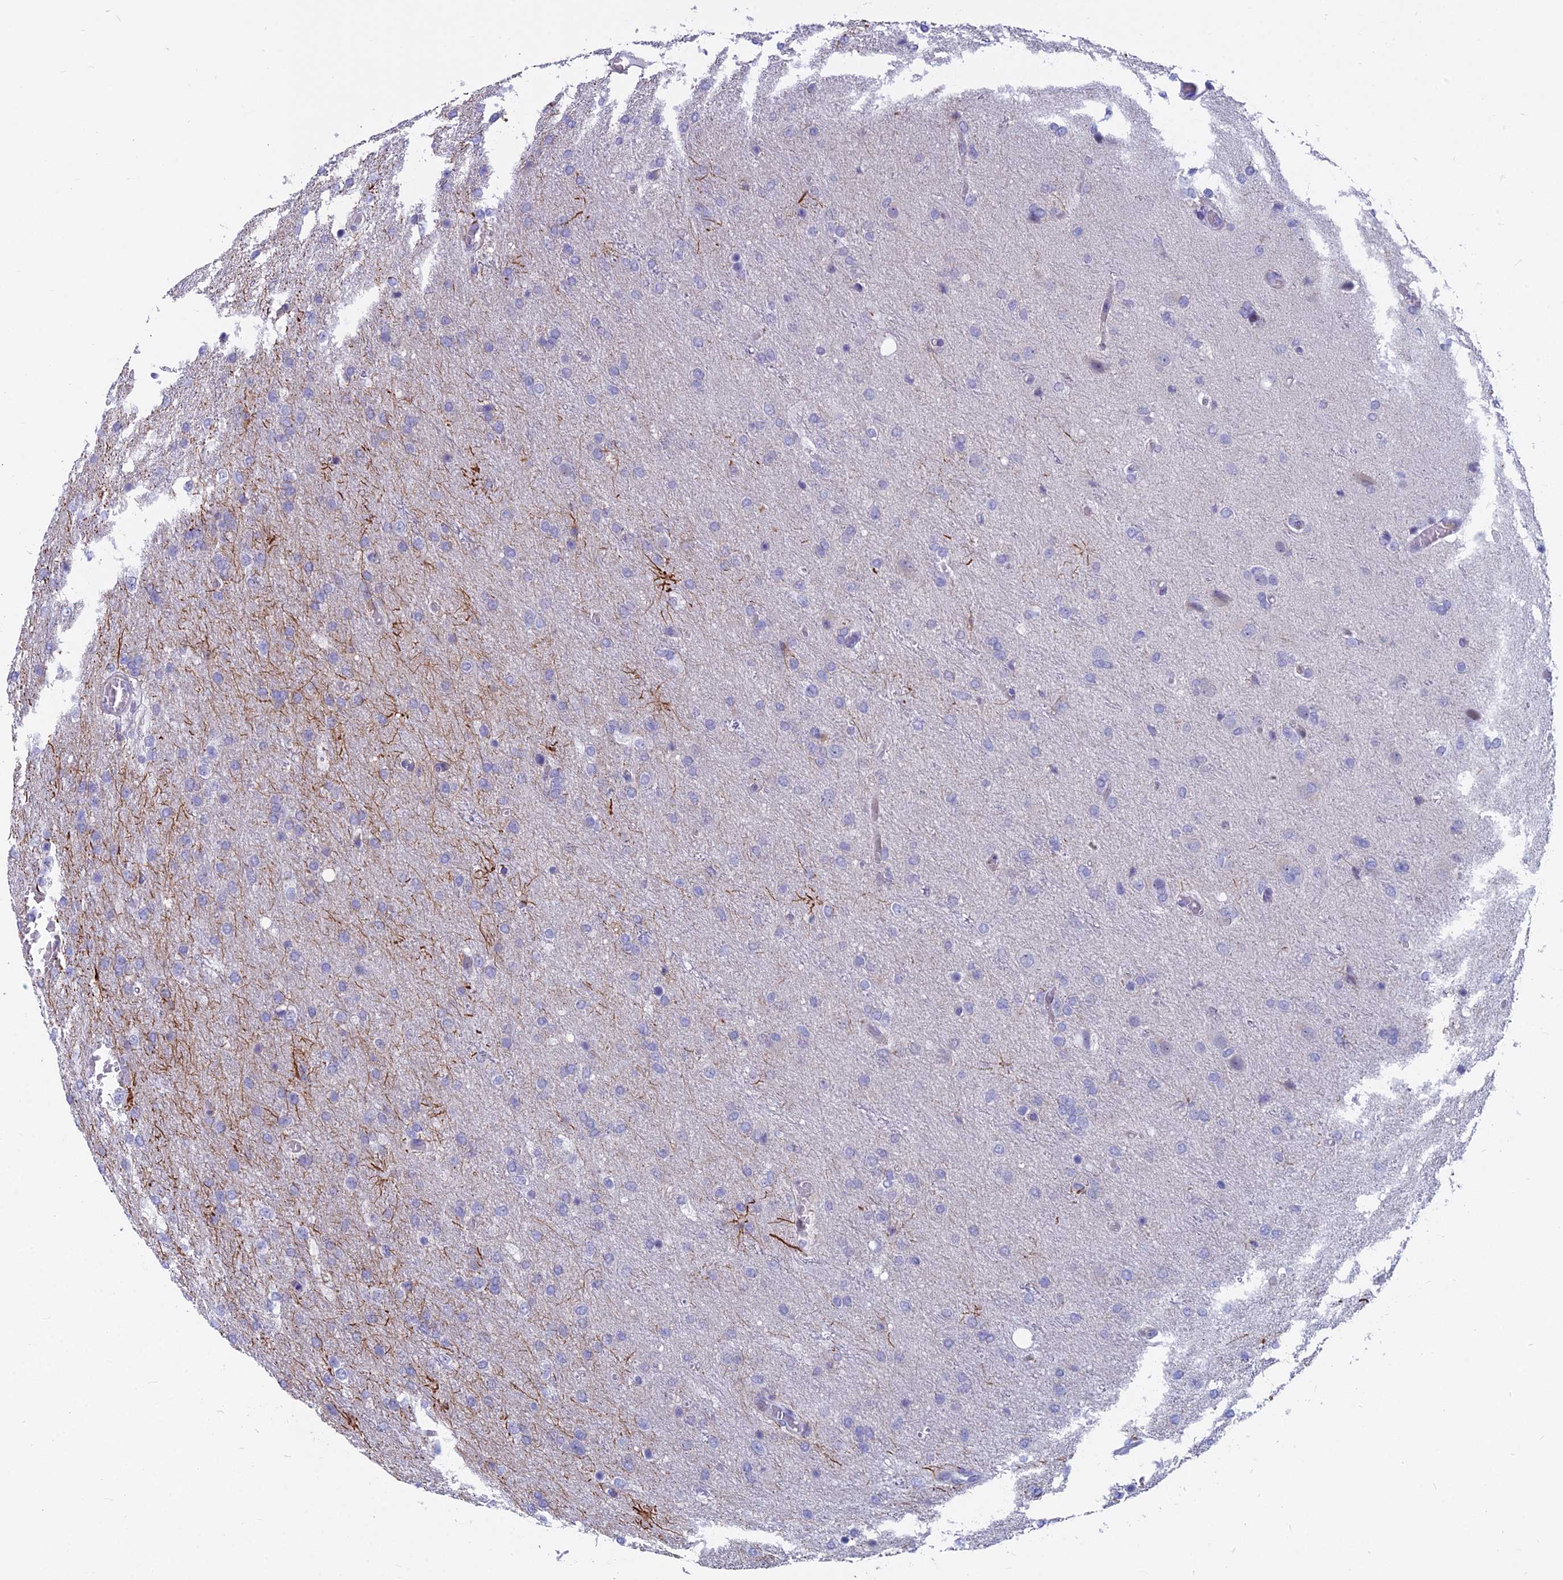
{"staining": {"intensity": "negative", "quantity": "none", "location": "none"}, "tissue": "glioma", "cell_type": "Tumor cells", "image_type": "cancer", "snomed": [{"axis": "morphology", "description": "Glioma, malignant, High grade"}, {"axis": "topography", "description": "Brain"}], "caption": "DAB (3,3'-diaminobenzidine) immunohistochemical staining of human glioma exhibits no significant staining in tumor cells.", "gene": "MYBPC2", "patient": {"sex": "female", "age": 74}}